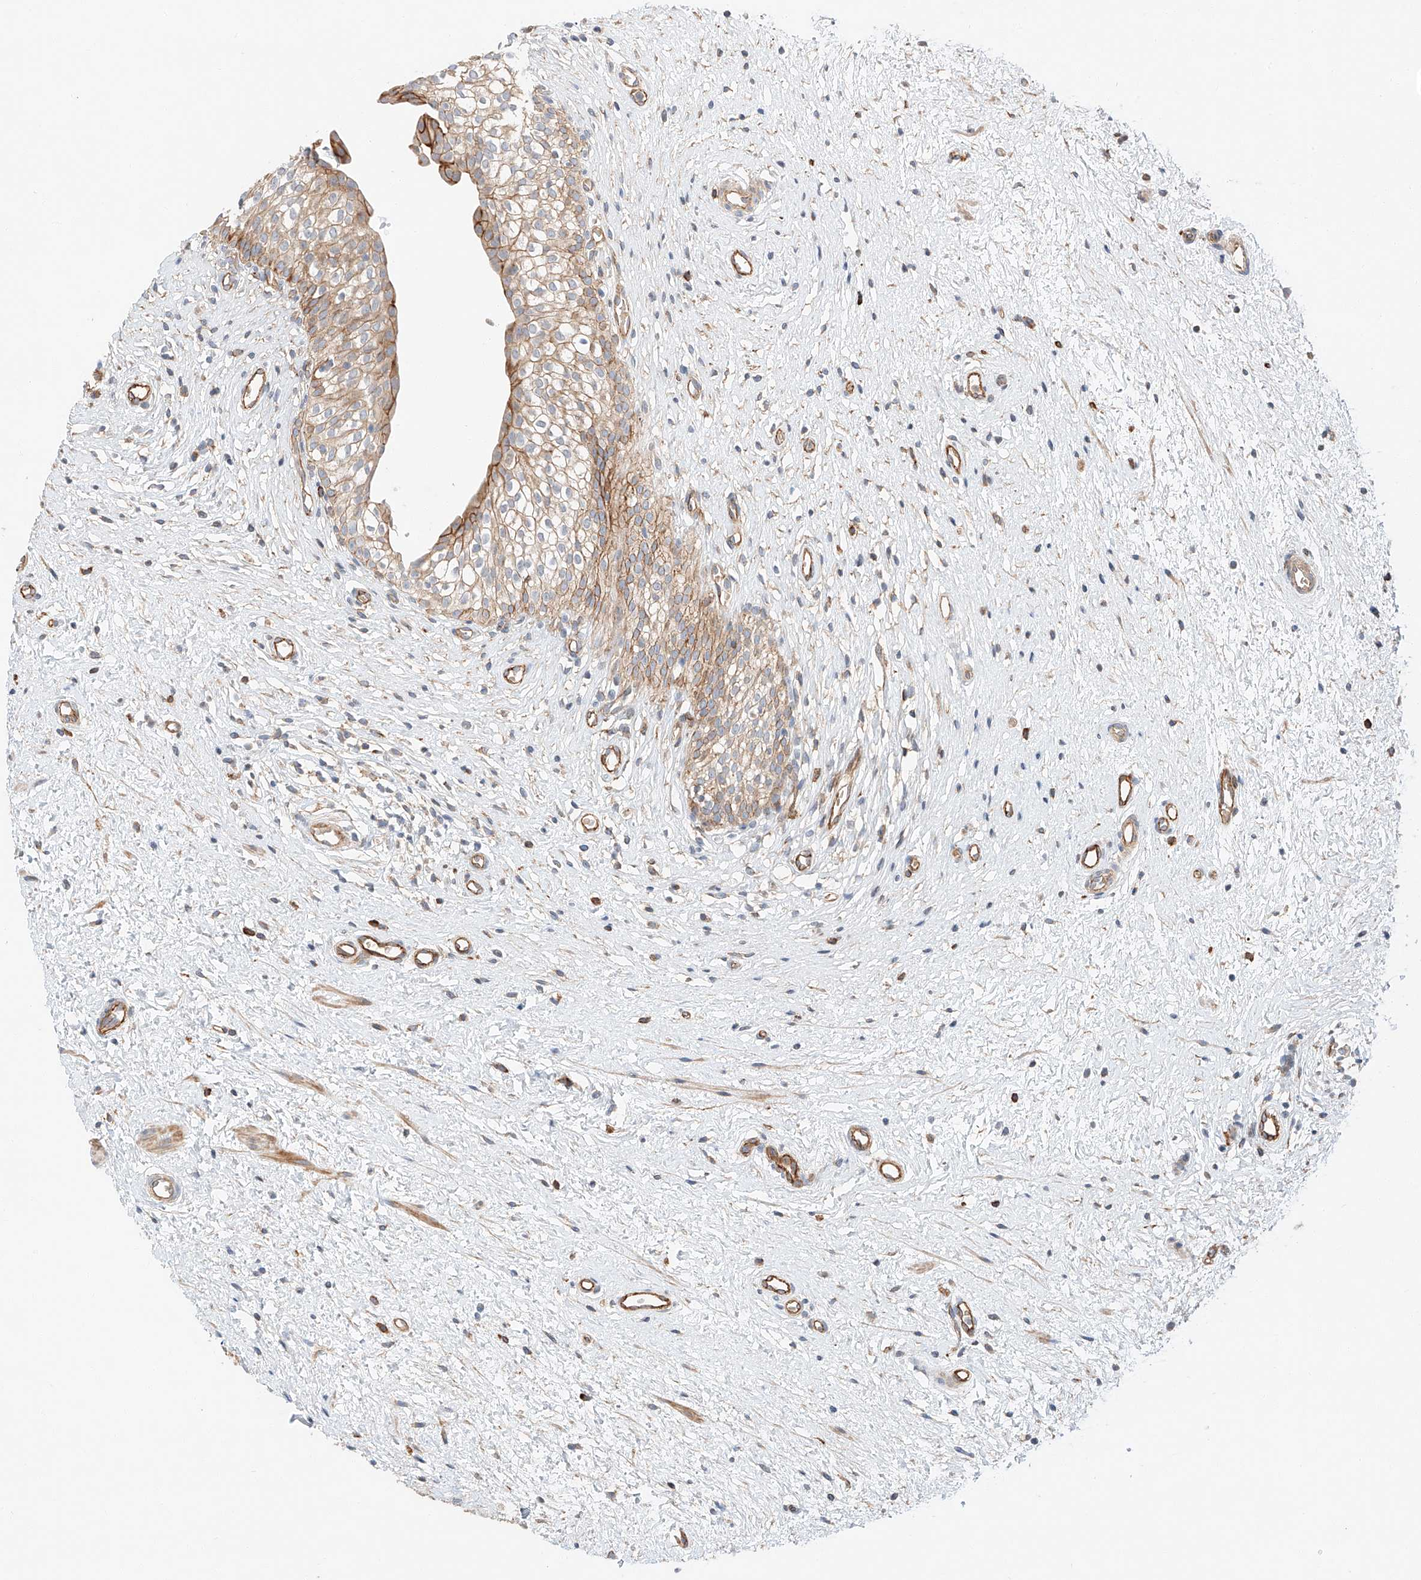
{"staining": {"intensity": "moderate", "quantity": "25%-75%", "location": "cytoplasmic/membranous"}, "tissue": "urinary bladder", "cell_type": "Urothelial cells", "image_type": "normal", "snomed": [{"axis": "morphology", "description": "Normal tissue, NOS"}, {"axis": "topography", "description": "Urinary bladder"}], "caption": "This micrograph demonstrates IHC staining of normal urinary bladder, with medium moderate cytoplasmic/membranous positivity in about 25%-75% of urothelial cells.", "gene": "MINDY4", "patient": {"sex": "male", "age": 1}}